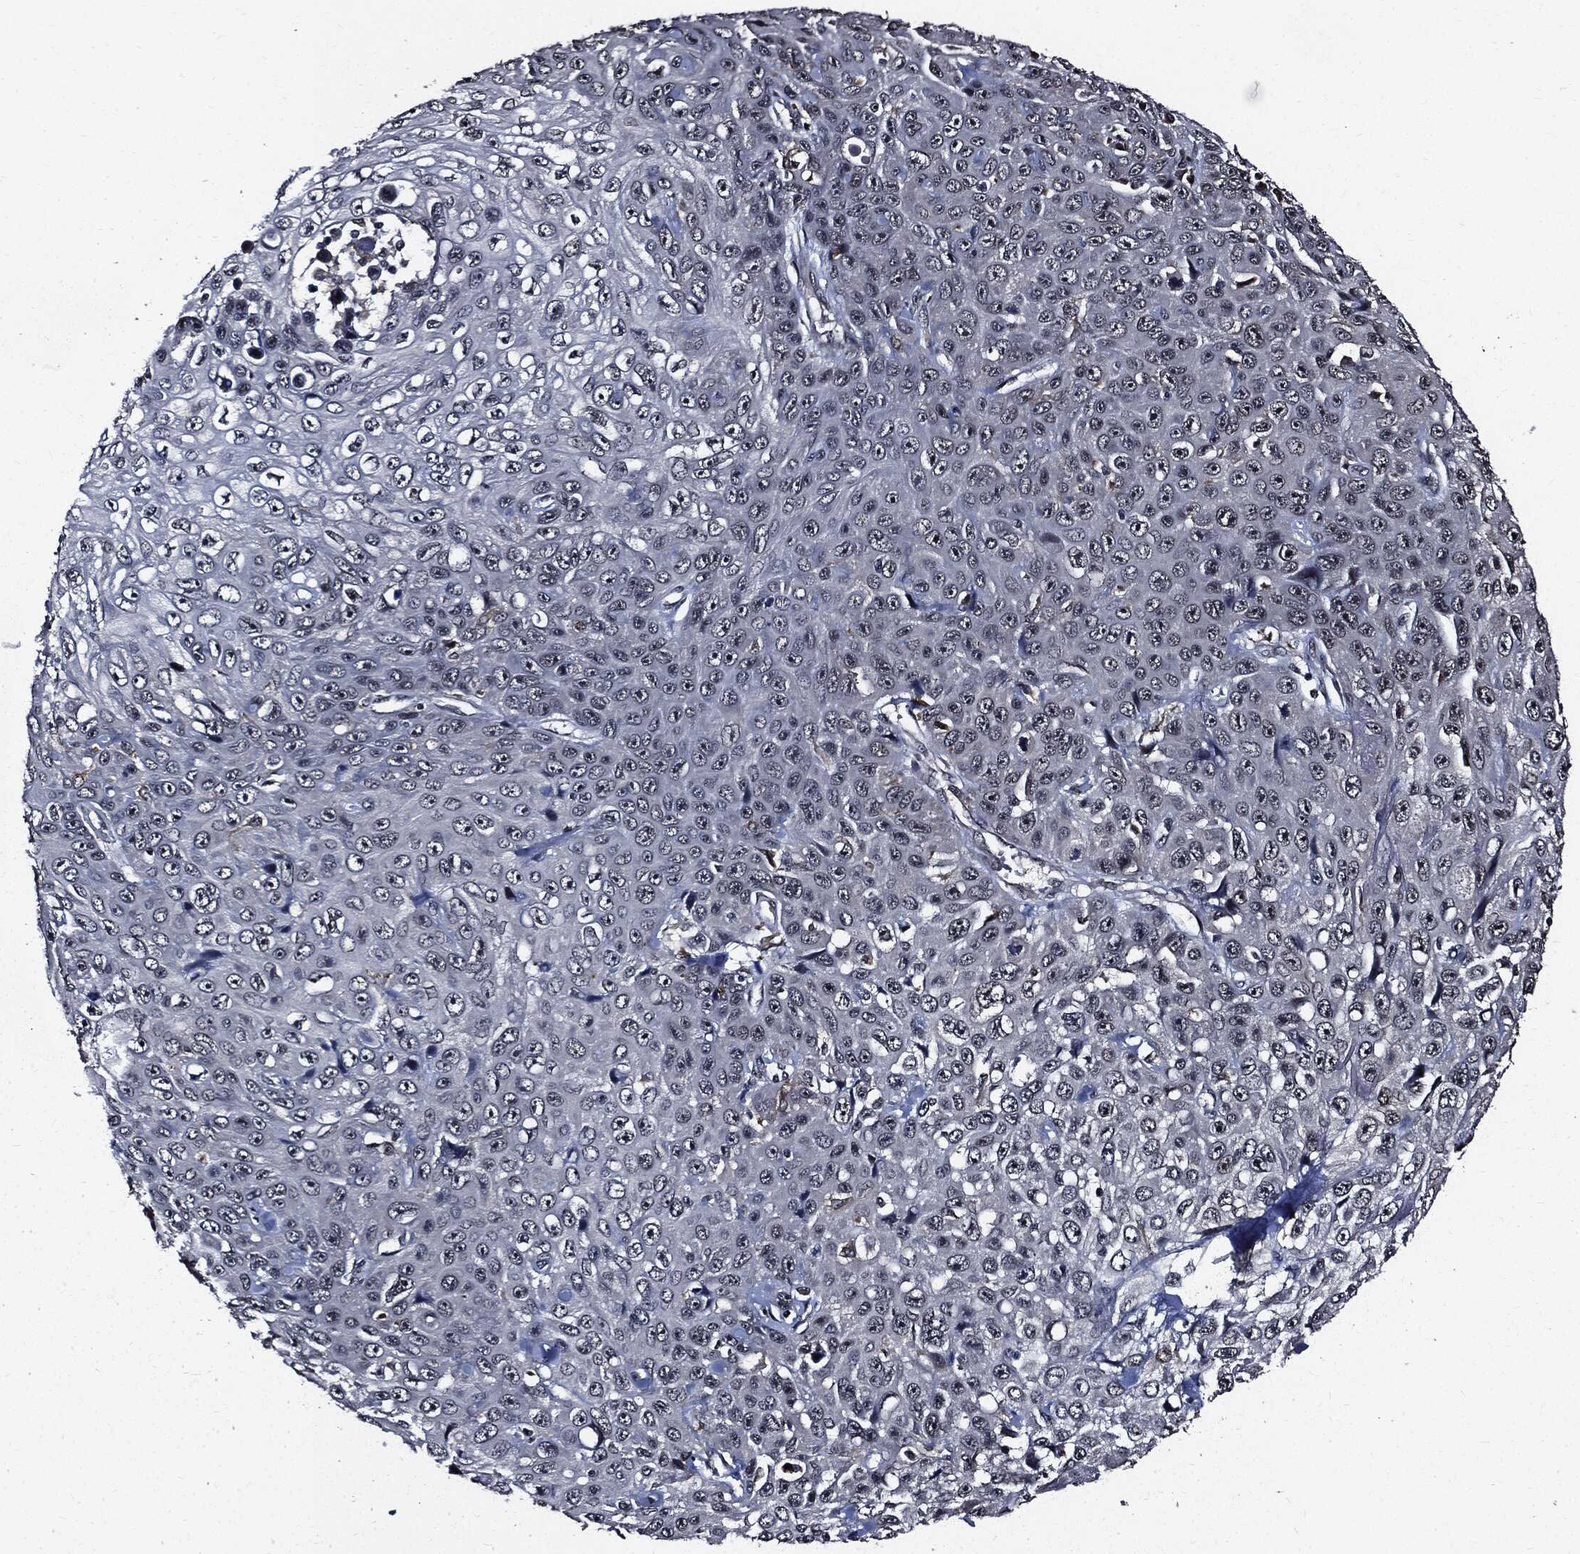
{"staining": {"intensity": "negative", "quantity": "none", "location": "none"}, "tissue": "skin cancer", "cell_type": "Tumor cells", "image_type": "cancer", "snomed": [{"axis": "morphology", "description": "Squamous cell carcinoma, NOS"}, {"axis": "topography", "description": "Skin"}], "caption": "Tumor cells are negative for protein expression in human skin cancer (squamous cell carcinoma).", "gene": "SUGT1", "patient": {"sex": "male", "age": 82}}